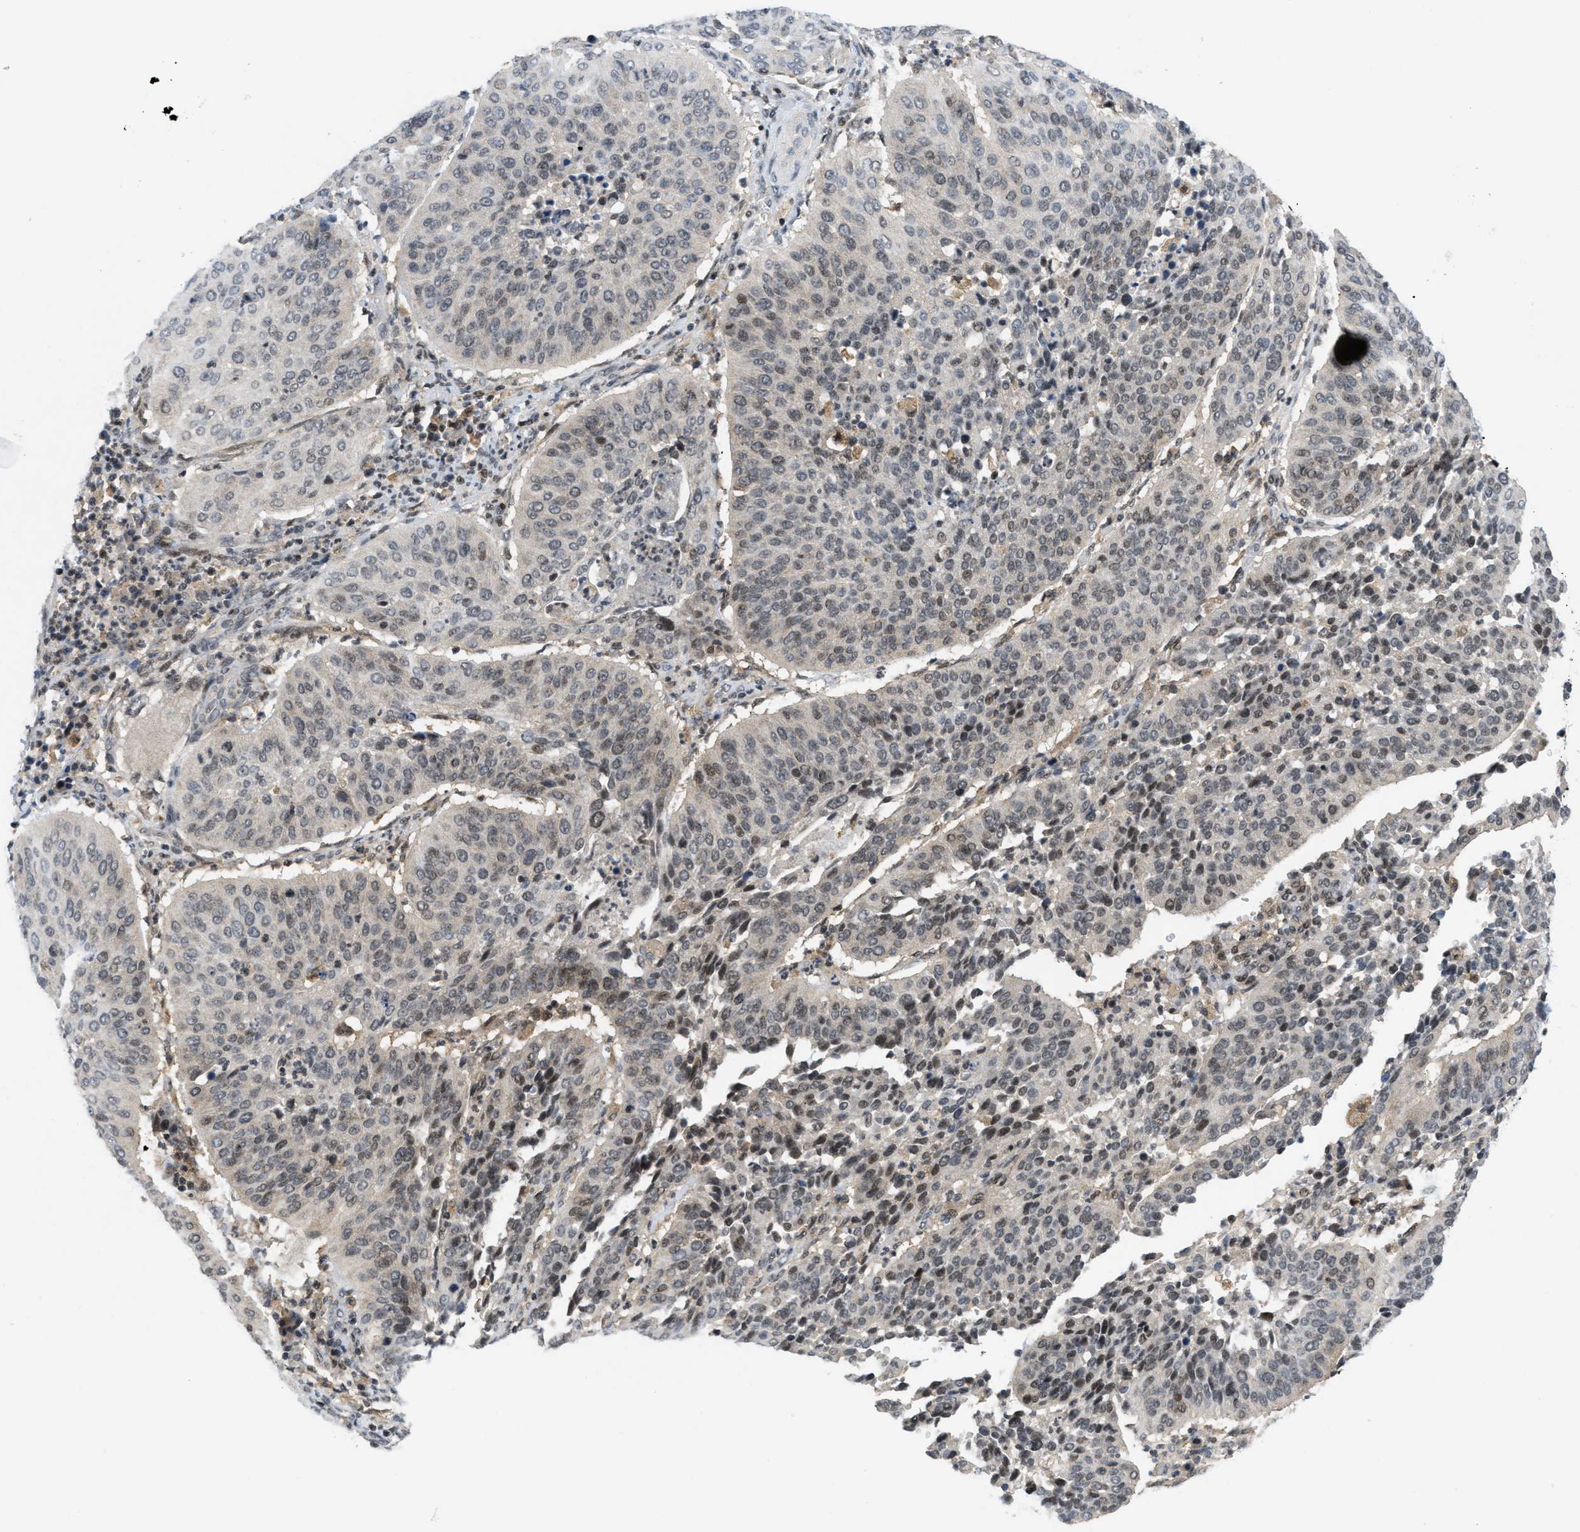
{"staining": {"intensity": "moderate", "quantity": "25%-75%", "location": "nuclear"}, "tissue": "cervical cancer", "cell_type": "Tumor cells", "image_type": "cancer", "snomed": [{"axis": "morphology", "description": "Normal tissue, NOS"}, {"axis": "morphology", "description": "Squamous cell carcinoma, NOS"}, {"axis": "topography", "description": "Cervix"}], "caption": "Approximately 25%-75% of tumor cells in cervical cancer (squamous cell carcinoma) show moderate nuclear protein staining as visualized by brown immunohistochemical staining.", "gene": "ING1", "patient": {"sex": "female", "age": 39}}